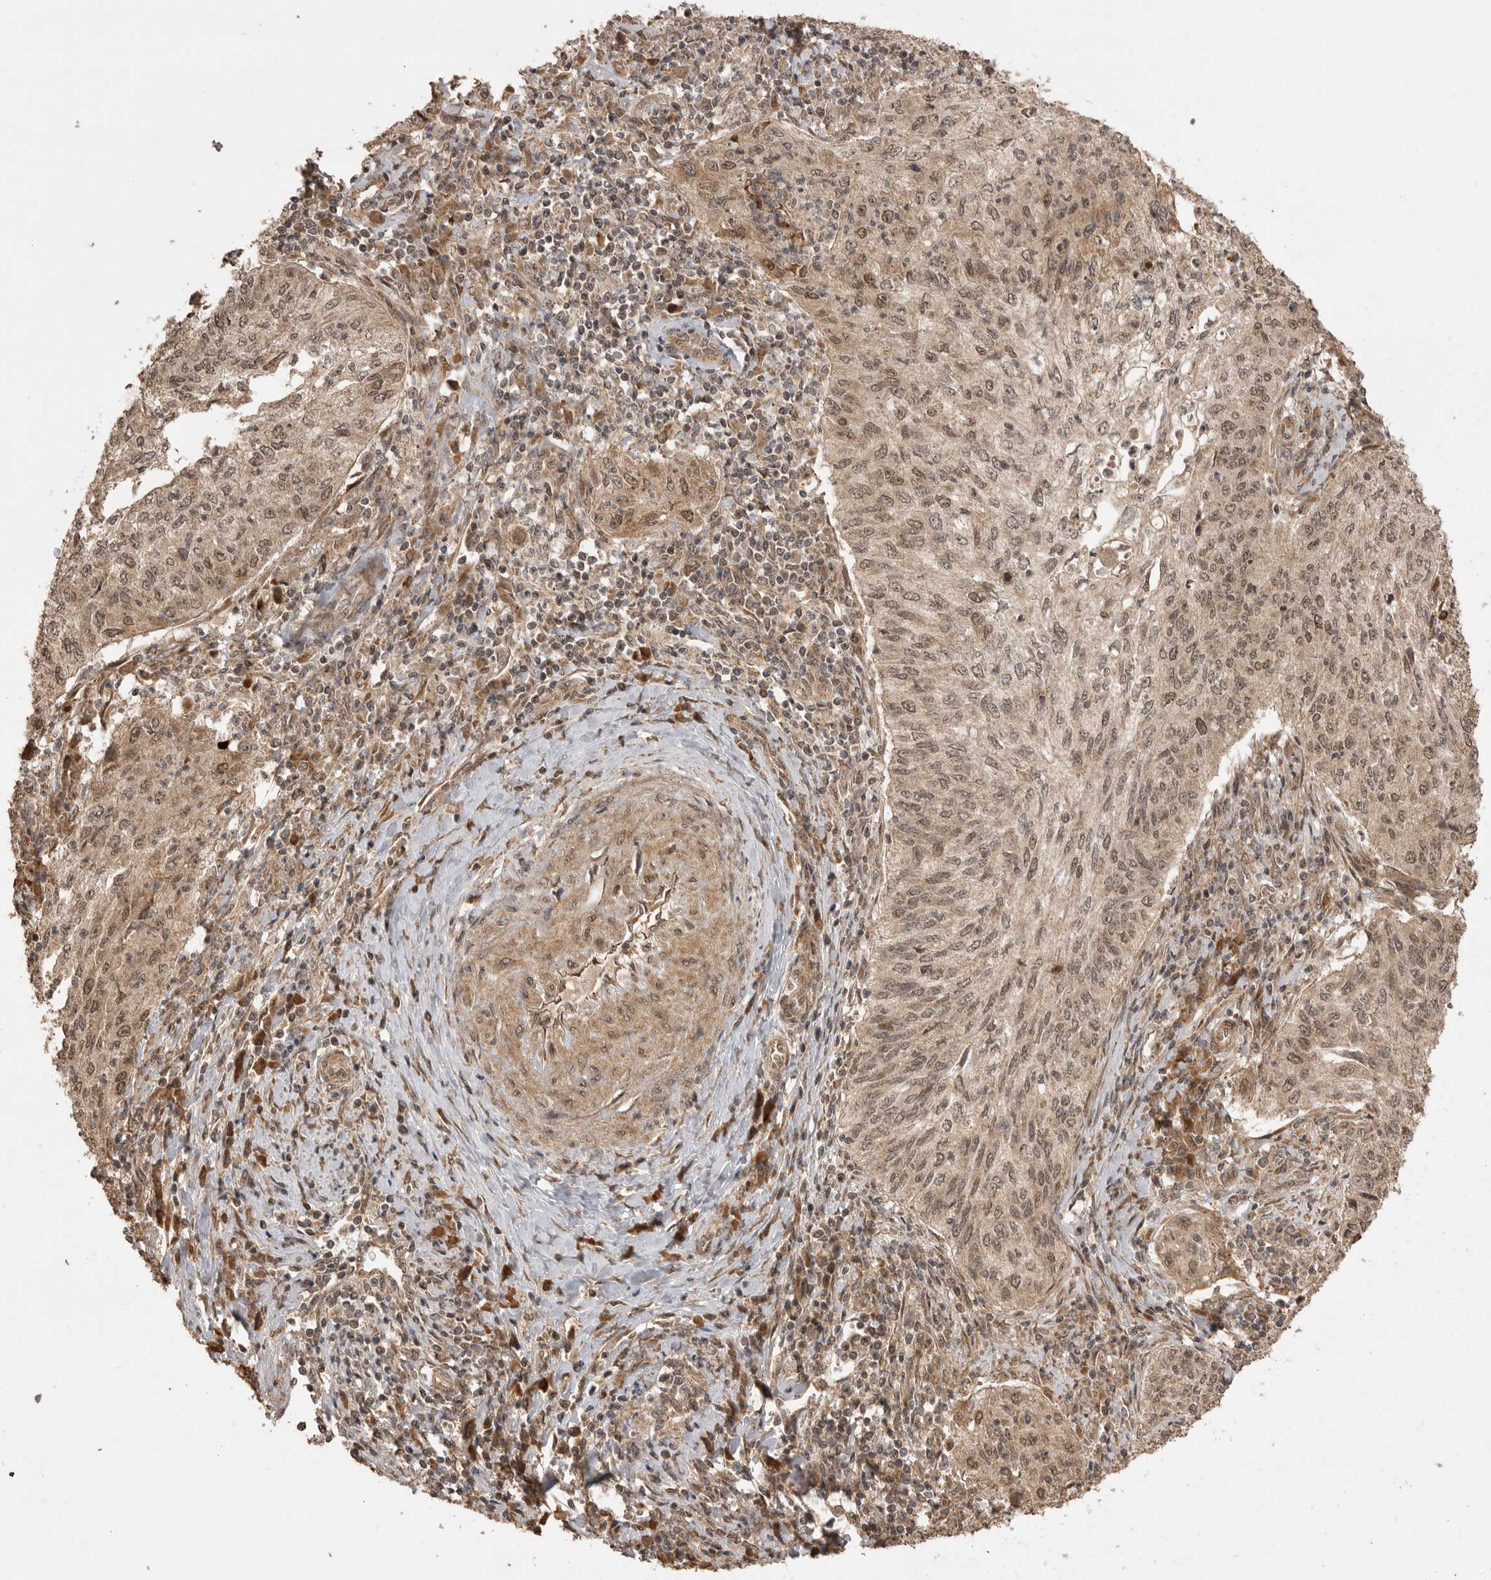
{"staining": {"intensity": "weak", "quantity": ">75%", "location": "cytoplasmic/membranous,nuclear"}, "tissue": "cervical cancer", "cell_type": "Tumor cells", "image_type": "cancer", "snomed": [{"axis": "morphology", "description": "Squamous cell carcinoma, NOS"}, {"axis": "topography", "description": "Cervix"}], "caption": "Protein staining demonstrates weak cytoplasmic/membranous and nuclear expression in approximately >75% of tumor cells in cervical cancer (squamous cell carcinoma).", "gene": "BOC", "patient": {"sex": "female", "age": 30}}